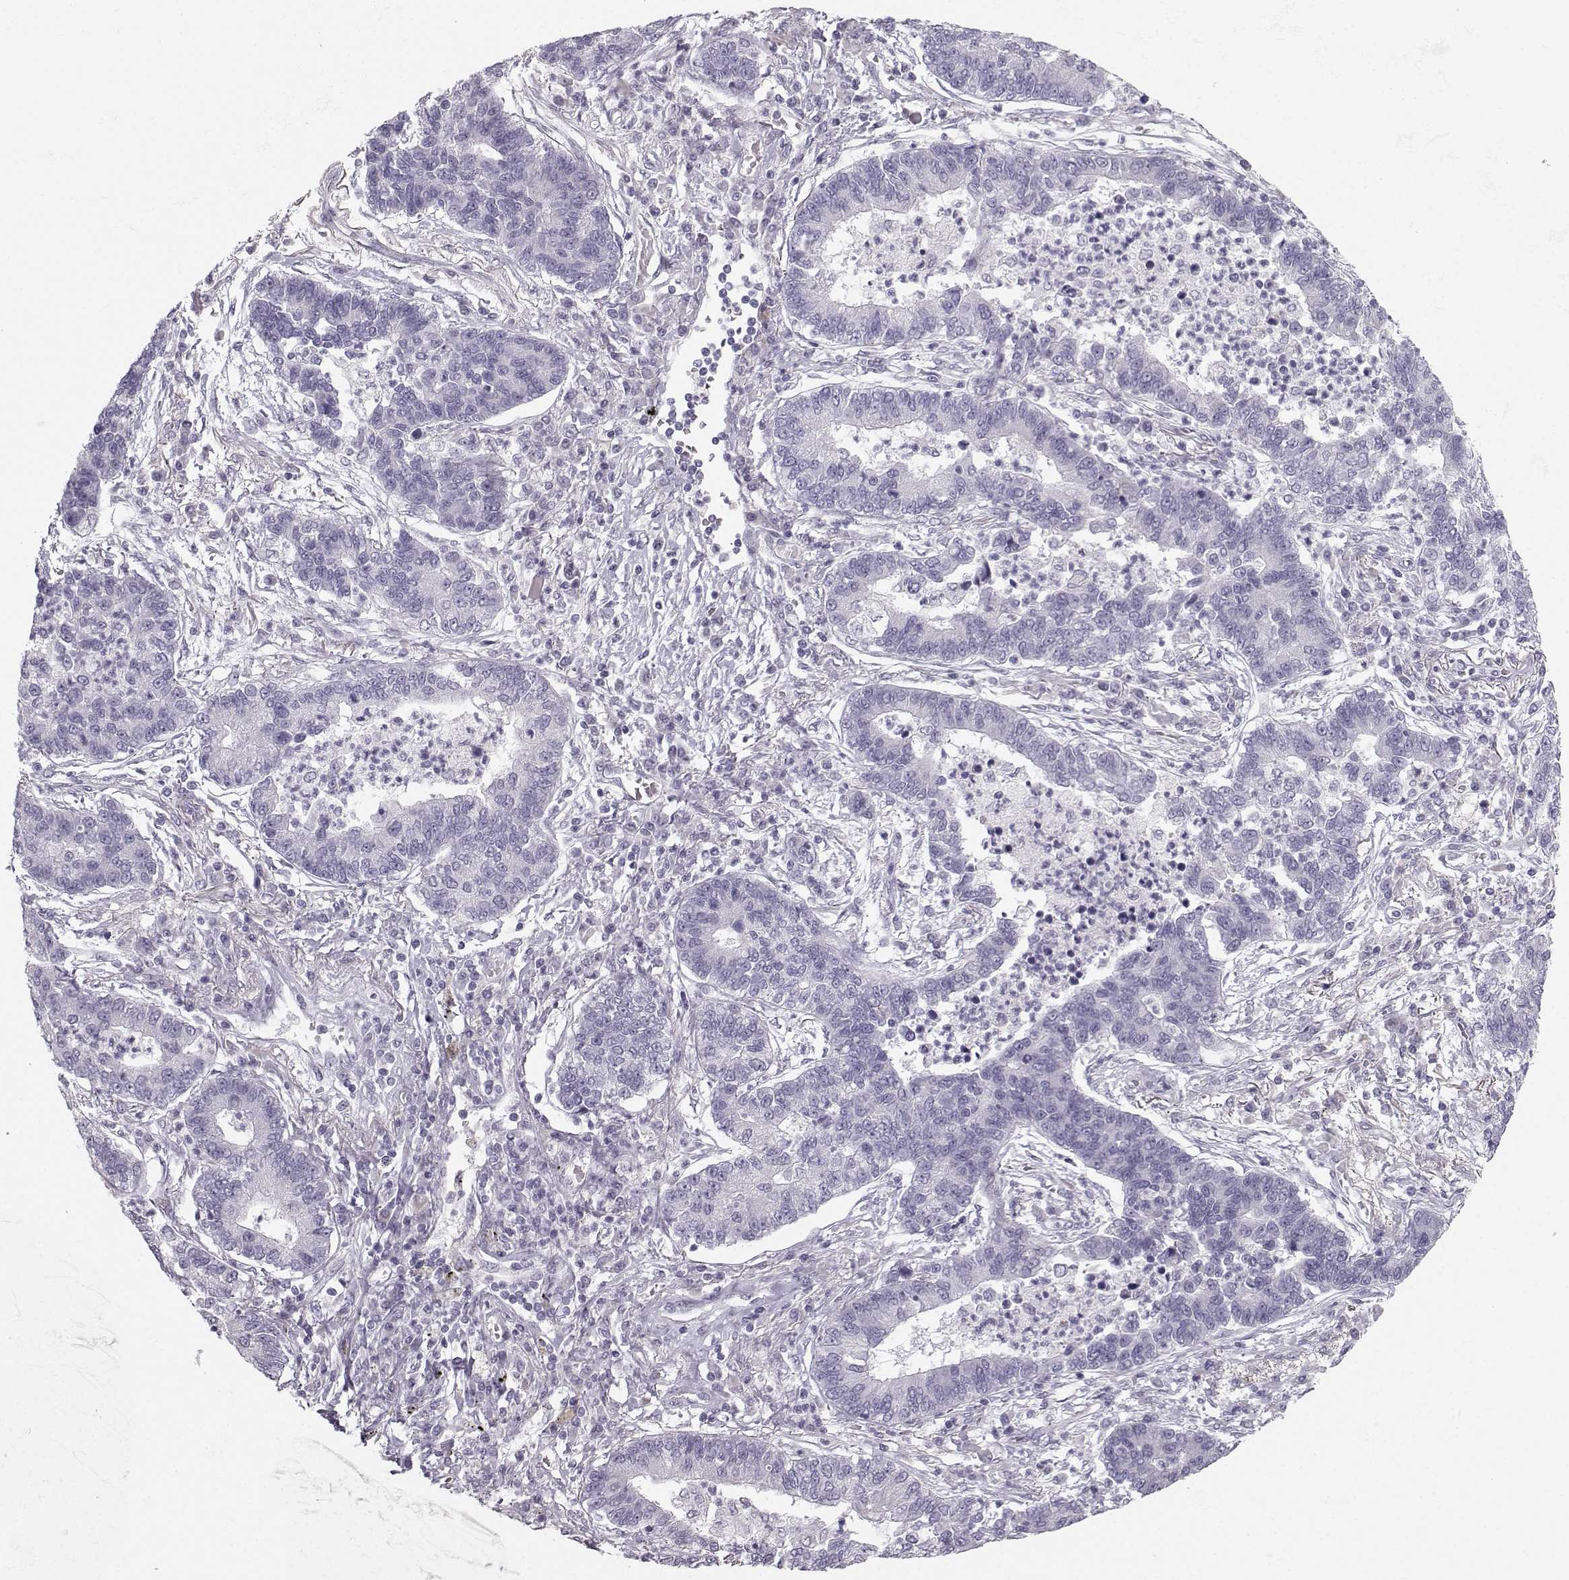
{"staining": {"intensity": "negative", "quantity": "none", "location": "none"}, "tissue": "lung cancer", "cell_type": "Tumor cells", "image_type": "cancer", "snomed": [{"axis": "morphology", "description": "Adenocarcinoma, NOS"}, {"axis": "topography", "description": "Lung"}], "caption": "Tumor cells are negative for brown protein staining in lung adenocarcinoma.", "gene": "CASR", "patient": {"sex": "female", "age": 57}}